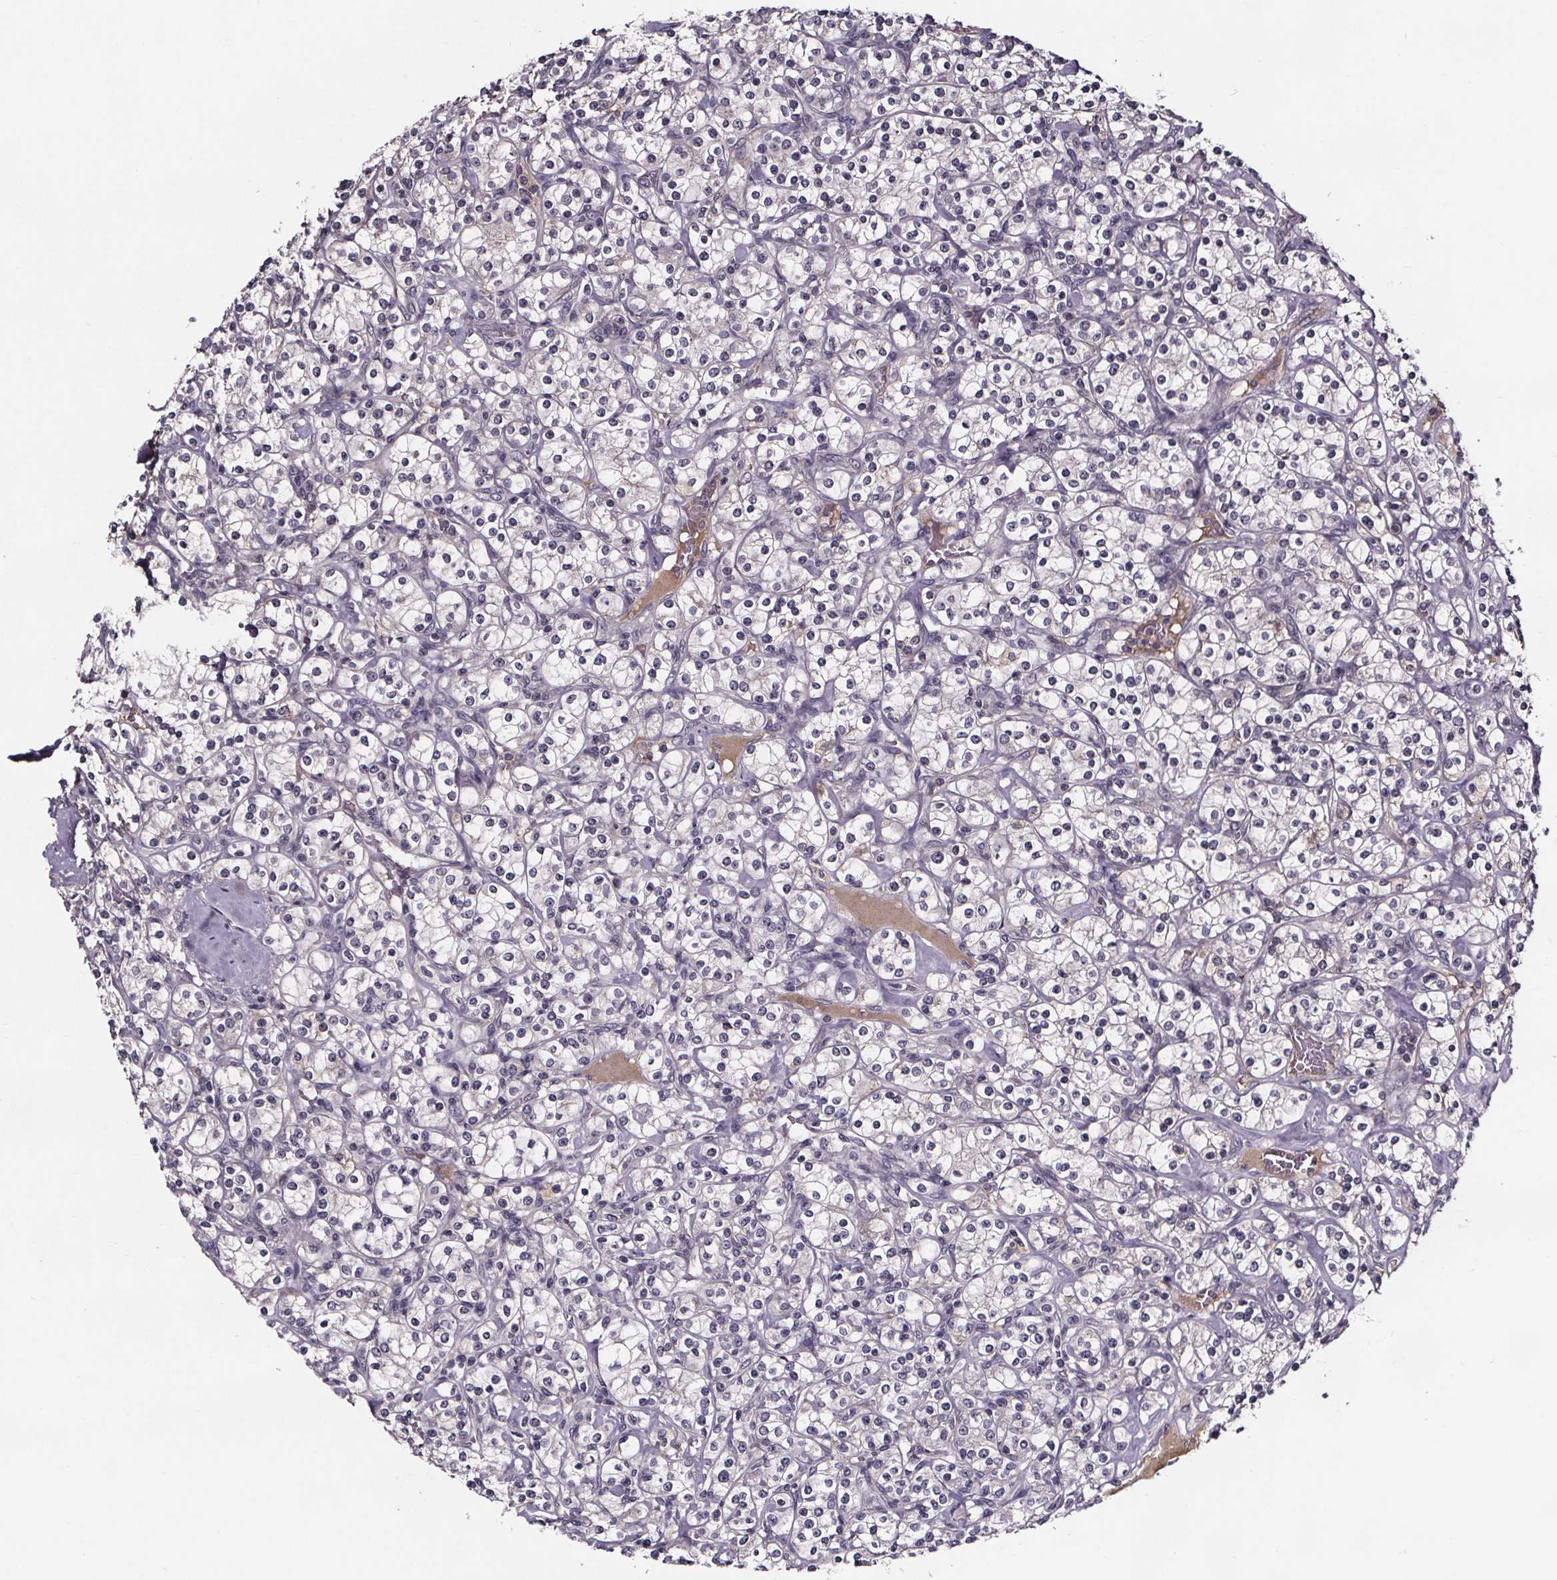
{"staining": {"intensity": "negative", "quantity": "none", "location": "none"}, "tissue": "renal cancer", "cell_type": "Tumor cells", "image_type": "cancer", "snomed": [{"axis": "morphology", "description": "Adenocarcinoma, NOS"}, {"axis": "topography", "description": "Kidney"}], "caption": "IHC micrograph of neoplastic tissue: renal cancer stained with DAB exhibits no significant protein expression in tumor cells. (DAB (3,3'-diaminobenzidine) immunohistochemistry, high magnification).", "gene": "NPHP4", "patient": {"sex": "male", "age": 77}}